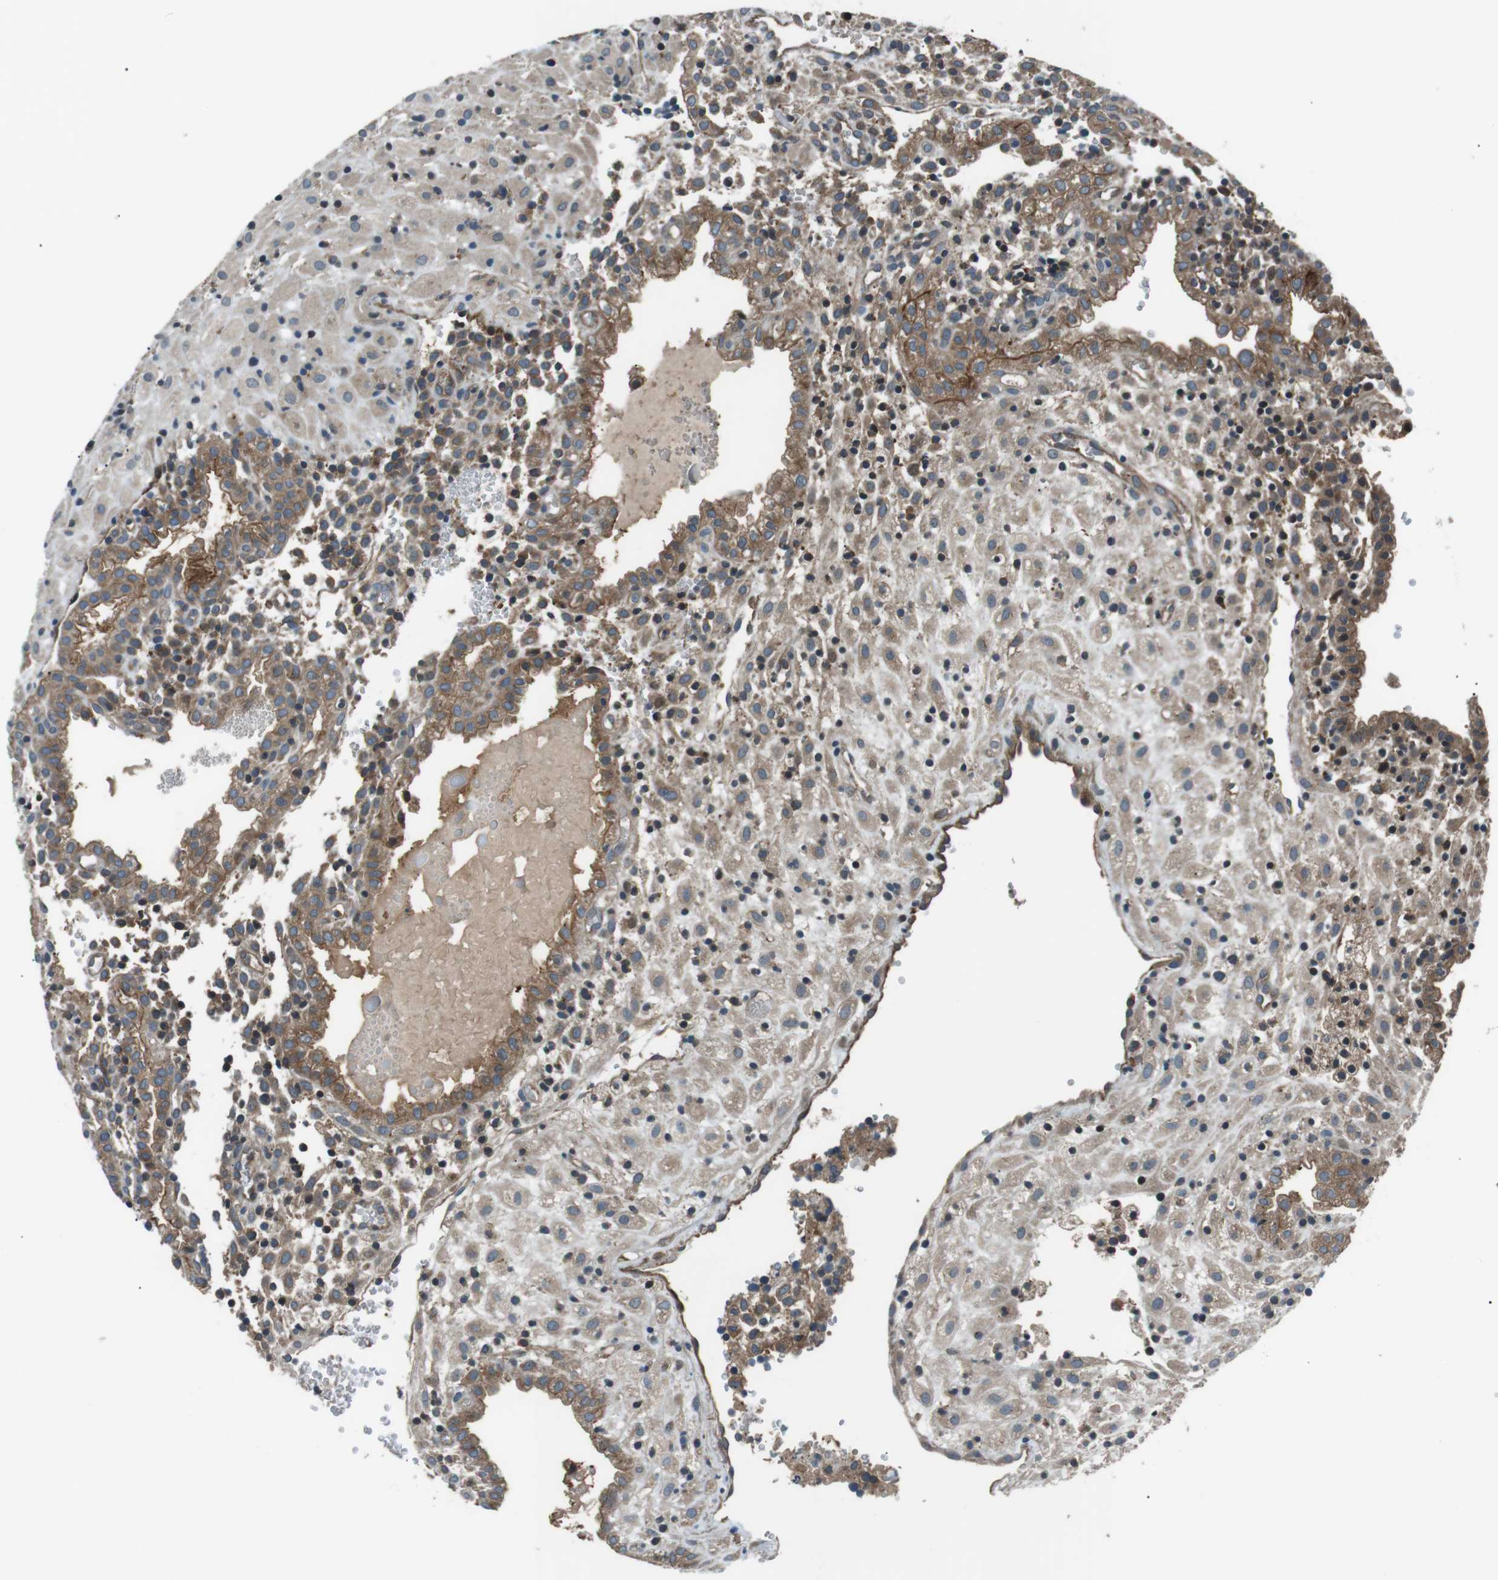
{"staining": {"intensity": "moderate", "quantity": ">75%", "location": "cytoplasmic/membranous"}, "tissue": "placenta", "cell_type": "Decidual cells", "image_type": "normal", "snomed": [{"axis": "morphology", "description": "Normal tissue, NOS"}, {"axis": "topography", "description": "Placenta"}], "caption": "A medium amount of moderate cytoplasmic/membranous staining is present in about >75% of decidual cells in unremarkable placenta. The staining was performed using DAB (3,3'-diaminobenzidine), with brown indicating positive protein expression. Nuclei are stained blue with hematoxylin.", "gene": "GPR161", "patient": {"sex": "female", "age": 18}}